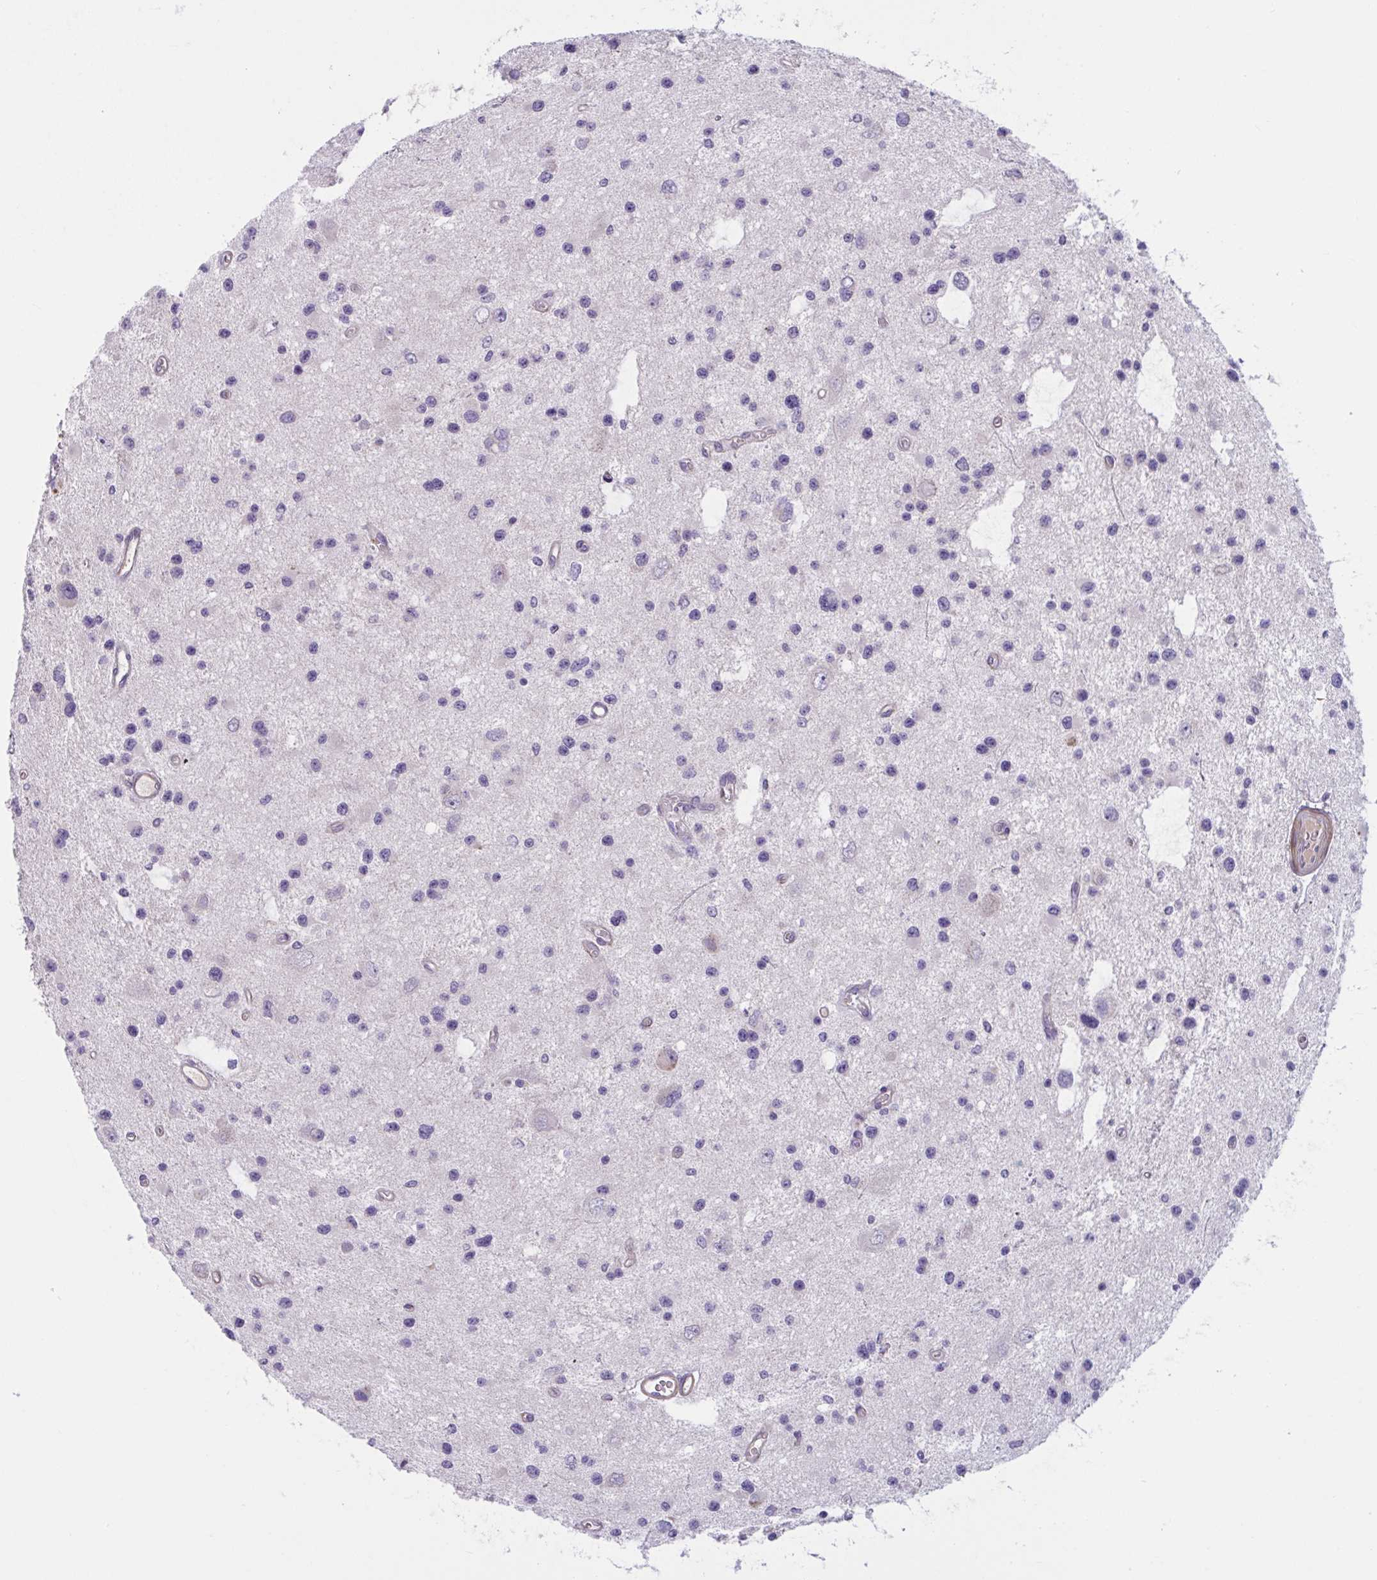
{"staining": {"intensity": "negative", "quantity": "none", "location": "none"}, "tissue": "glioma", "cell_type": "Tumor cells", "image_type": "cancer", "snomed": [{"axis": "morphology", "description": "Glioma, malignant, Low grade"}, {"axis": "topography", "description": "Brain"}], "caption": "High power microscopy image of an immunohistochemistry (IHC) micrograph of glioma, revealing no significant positivity in tumor cells.", "gene": "WNT9B", "patient": {"sex": "male", "age": 43}}